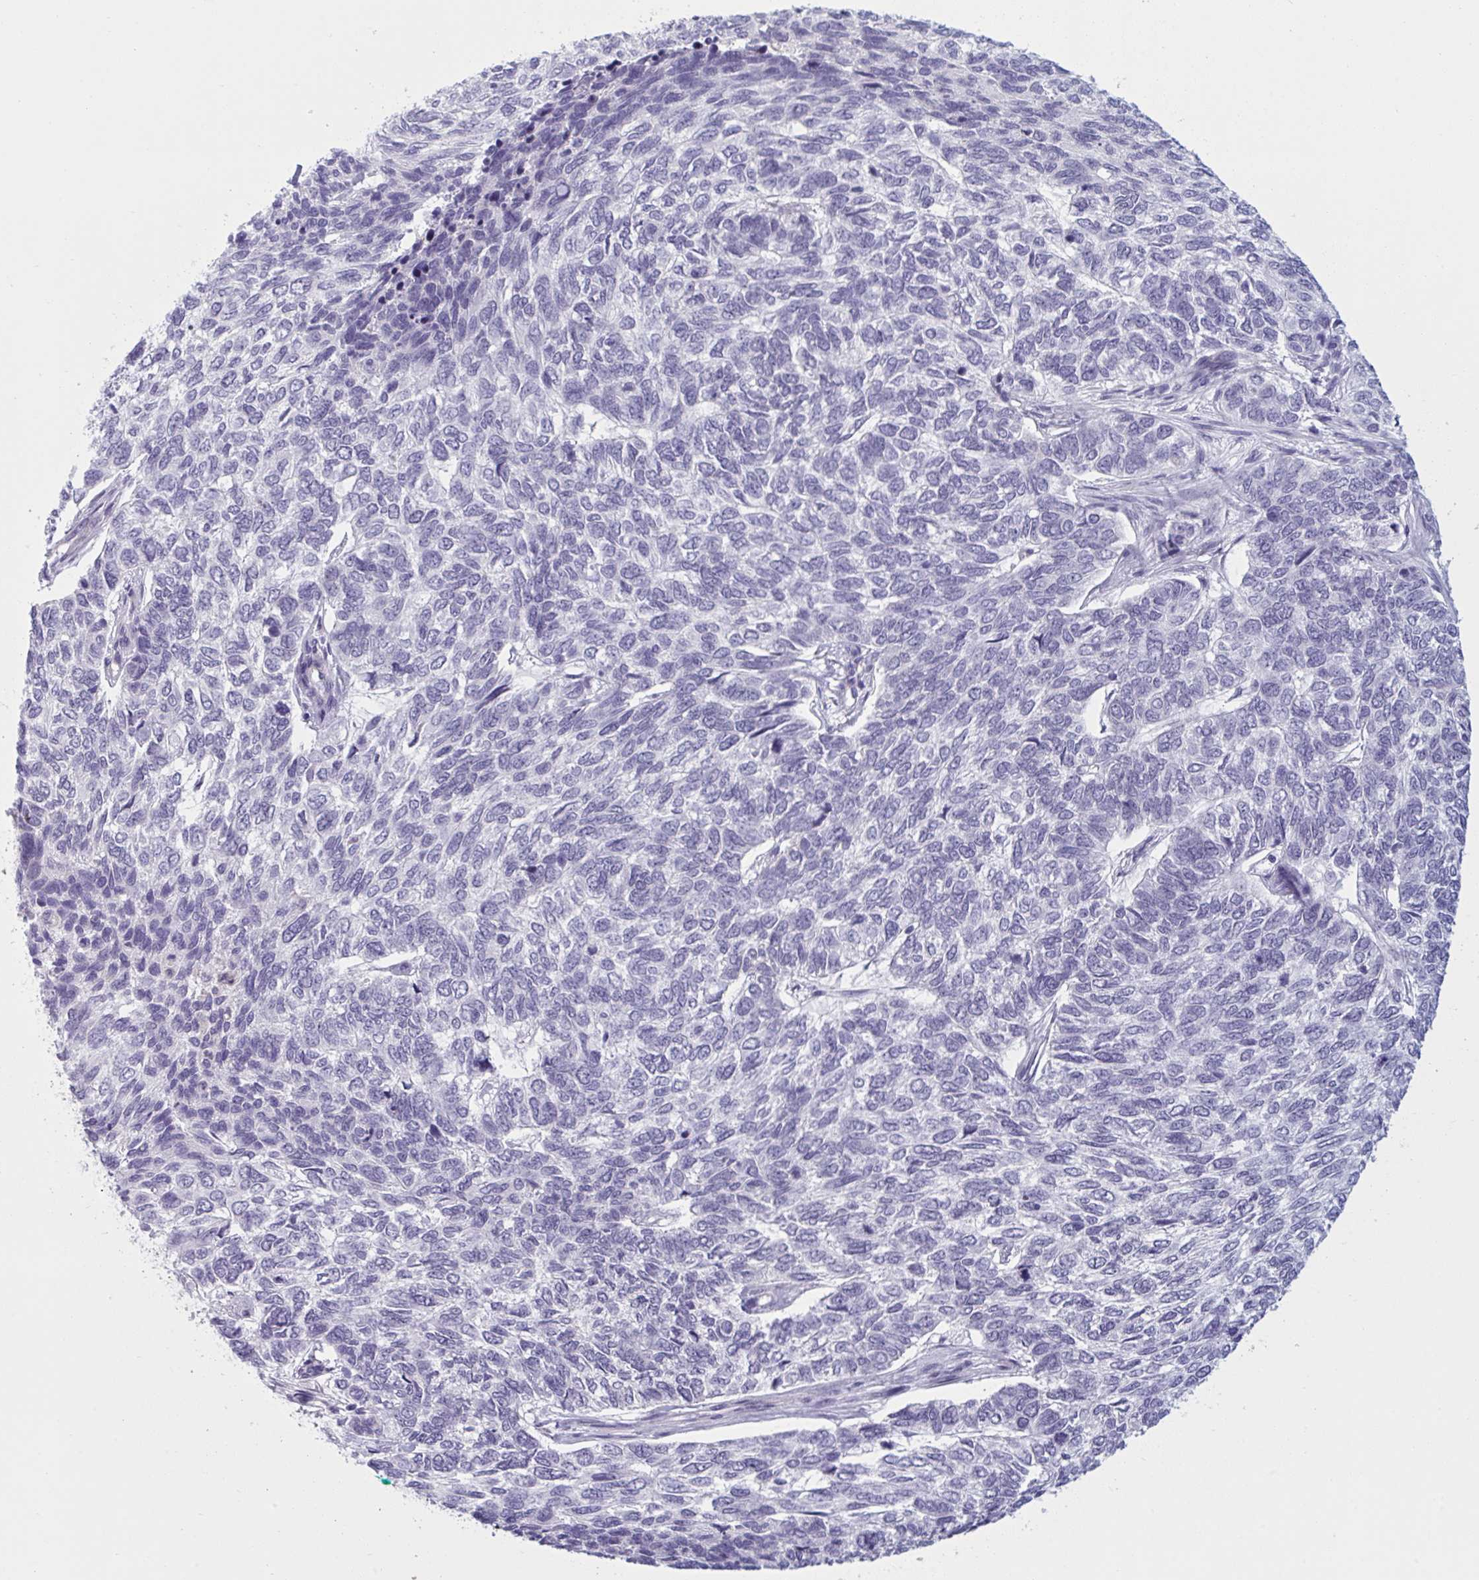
{"staining": {"intensity": "negative", "quantity": "none", "location": "none"}, "tissue": "skin cancer", "cell_type": "Tumor cells", "image_type": "cancer", "snomed": [{"axis": "morphology", "description": "Basal cell carcinoma"}, {"axis": "topography", "description": "Skin"}], "caption": "Human skin cancer (basal cell carcinoma) stained for a protein using immunohistochemistry displays no expression in tumor cells.", "gene": "OR1L3", "patient": {"sex": "female", "age": 65}}